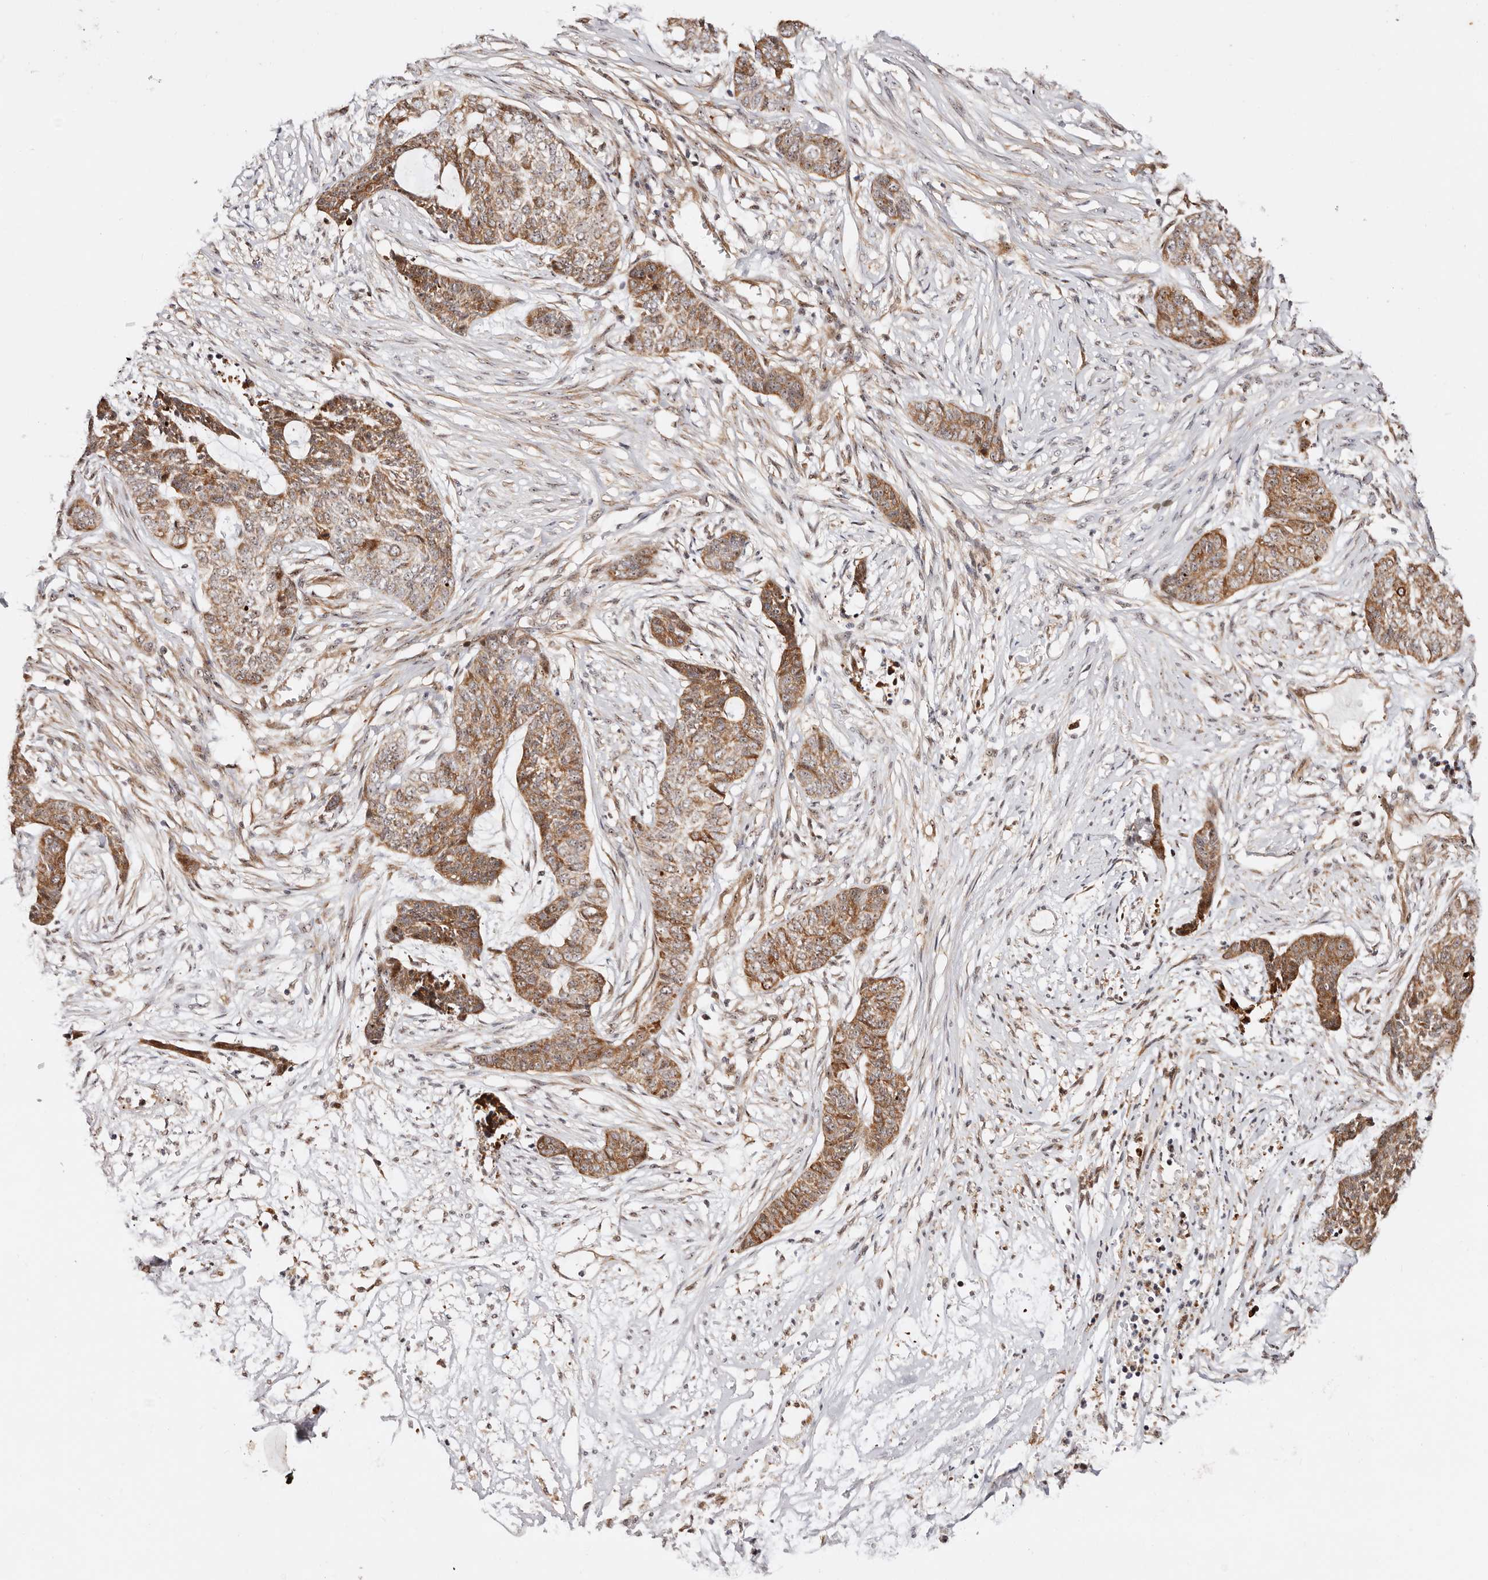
{"staining": {"intensity": "moderate", "quantity": ">75%", "location": "cytoplasmic/membranous"}, "tissue": "skin cancer", "cell_type": "Tumor cells", "image_type": "cancer", "snomed": [{"axis": "morphology", "description": "Basal cell carcinoma"}, {"axis": "topography", "description": "Skin"}], "caption": "Skin cancer (basal cell carcinoma) stained for a protein displays moderate cytoplasmic/membranous positivity in tumor cells. (Brightfield microscopy of DAB IHC at high magnification).", "gene": "ODF2L", "patient": {"sex": "female", "age": 64}}